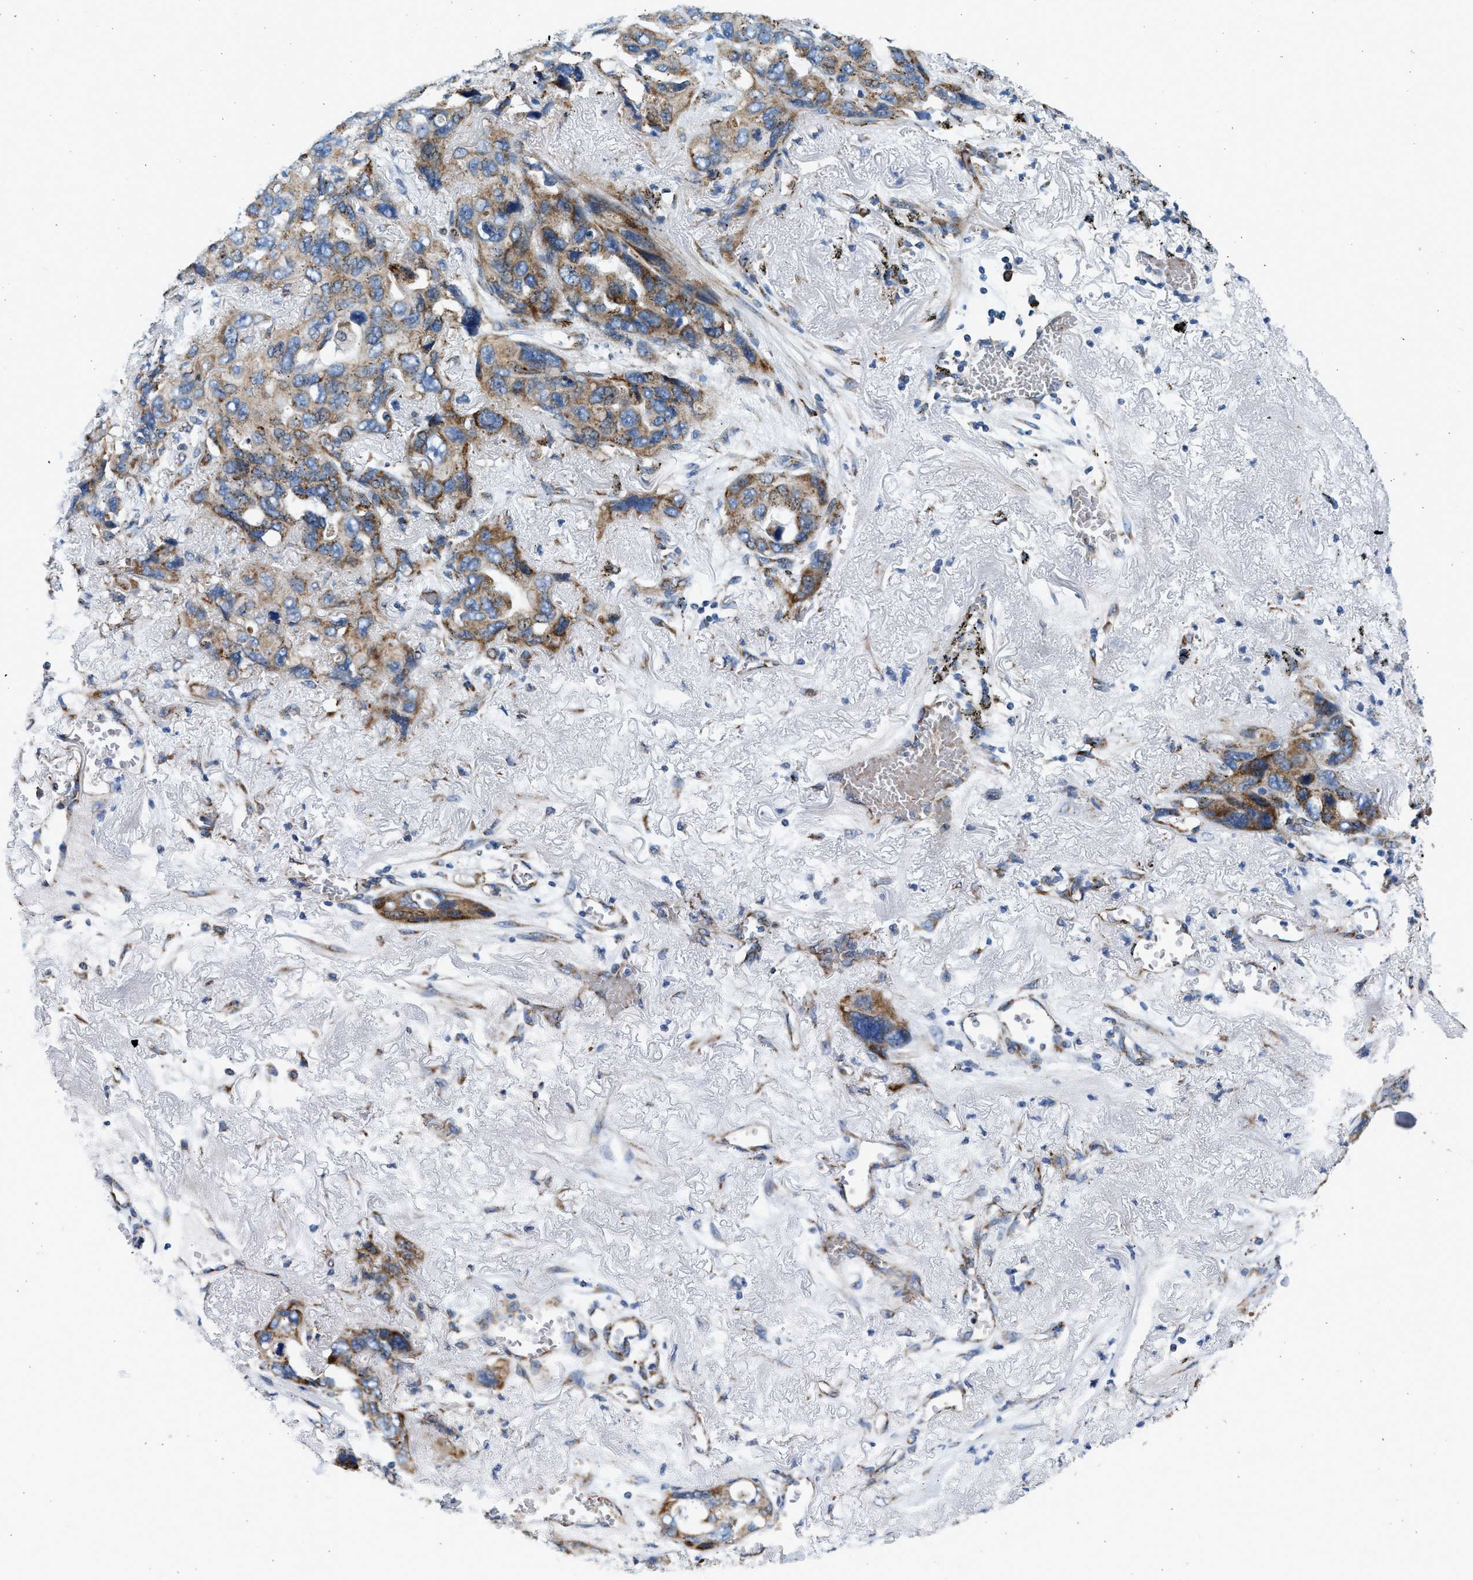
{"staining": {"intensity": "moderate", "quantity": ">75%", "location": "cytoplasmic/membranous"}, "tissue": "lung cancer", "cell_type": "Tumor cells", "image_type": "cancer", "snomed": [{"axis": "morphology", "description": "Squamous cell carcinoma, NOS"}, {"axis": "topography", "description": "Lung"}], "caption": "Lung squamous cell carcinoma stained with a brown dye demonstrates moderate cytoplasmic/membranous positive staining in approximately >75% of tumor cells.", "gene": "KCNMB3", "patient": {"sex": "female", "age": 73}}